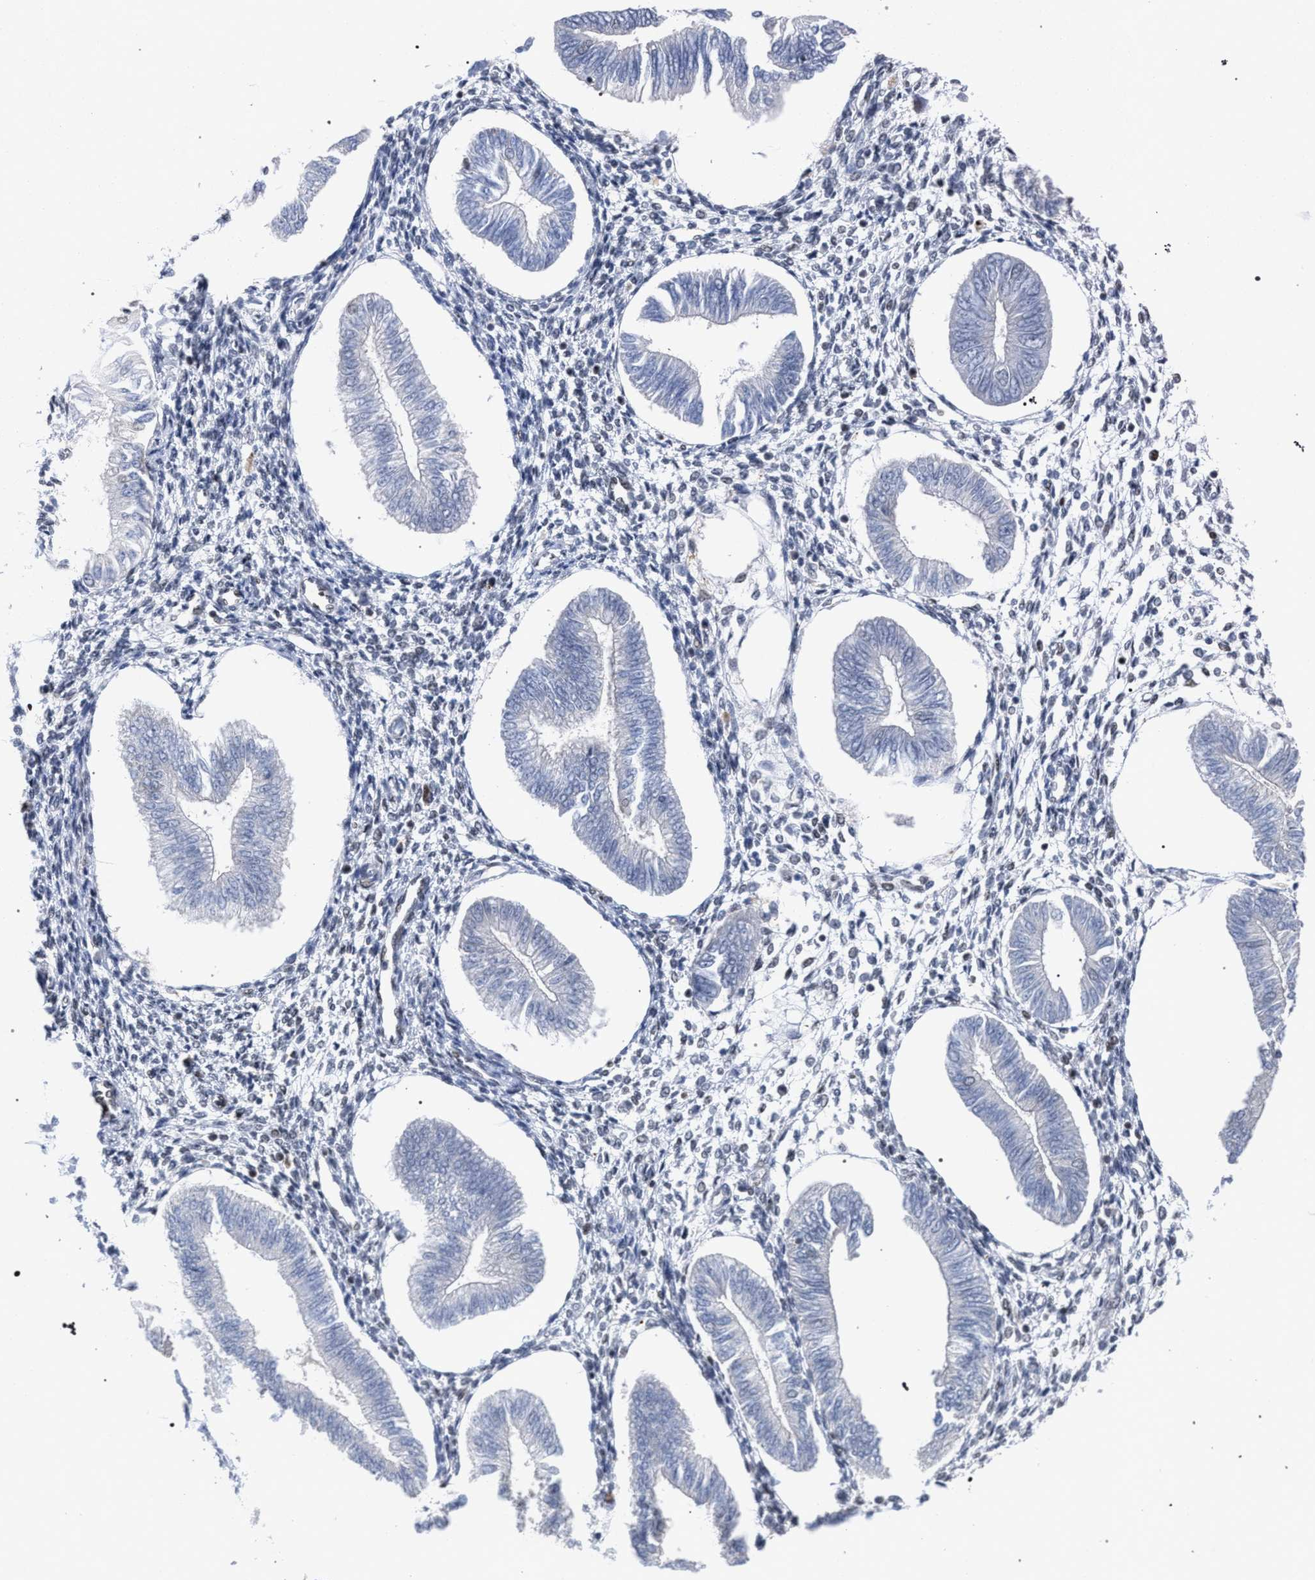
{"staining": {"intensity": "moderate", "quantity": "25%-75%", "location": "nuclear"}, "tissue": "endometrium", "cell_type": "Cells in endometrial stroma", "image_type": "normal", "snomed": [{"axis": "morphology", "description": "Normal tissue, NOS"}, {"axis": "topography", "description": "Endometrium"}], "caption": "Immunohistochemical staining of unremarkable human endometrium shows 25%-75% levels of moderate nuclear protein expression in approximately 25%-75% of cells in endometrial stroma.", "gene": "SCAF4", "patient": {"sex": "female", "age": 50}}